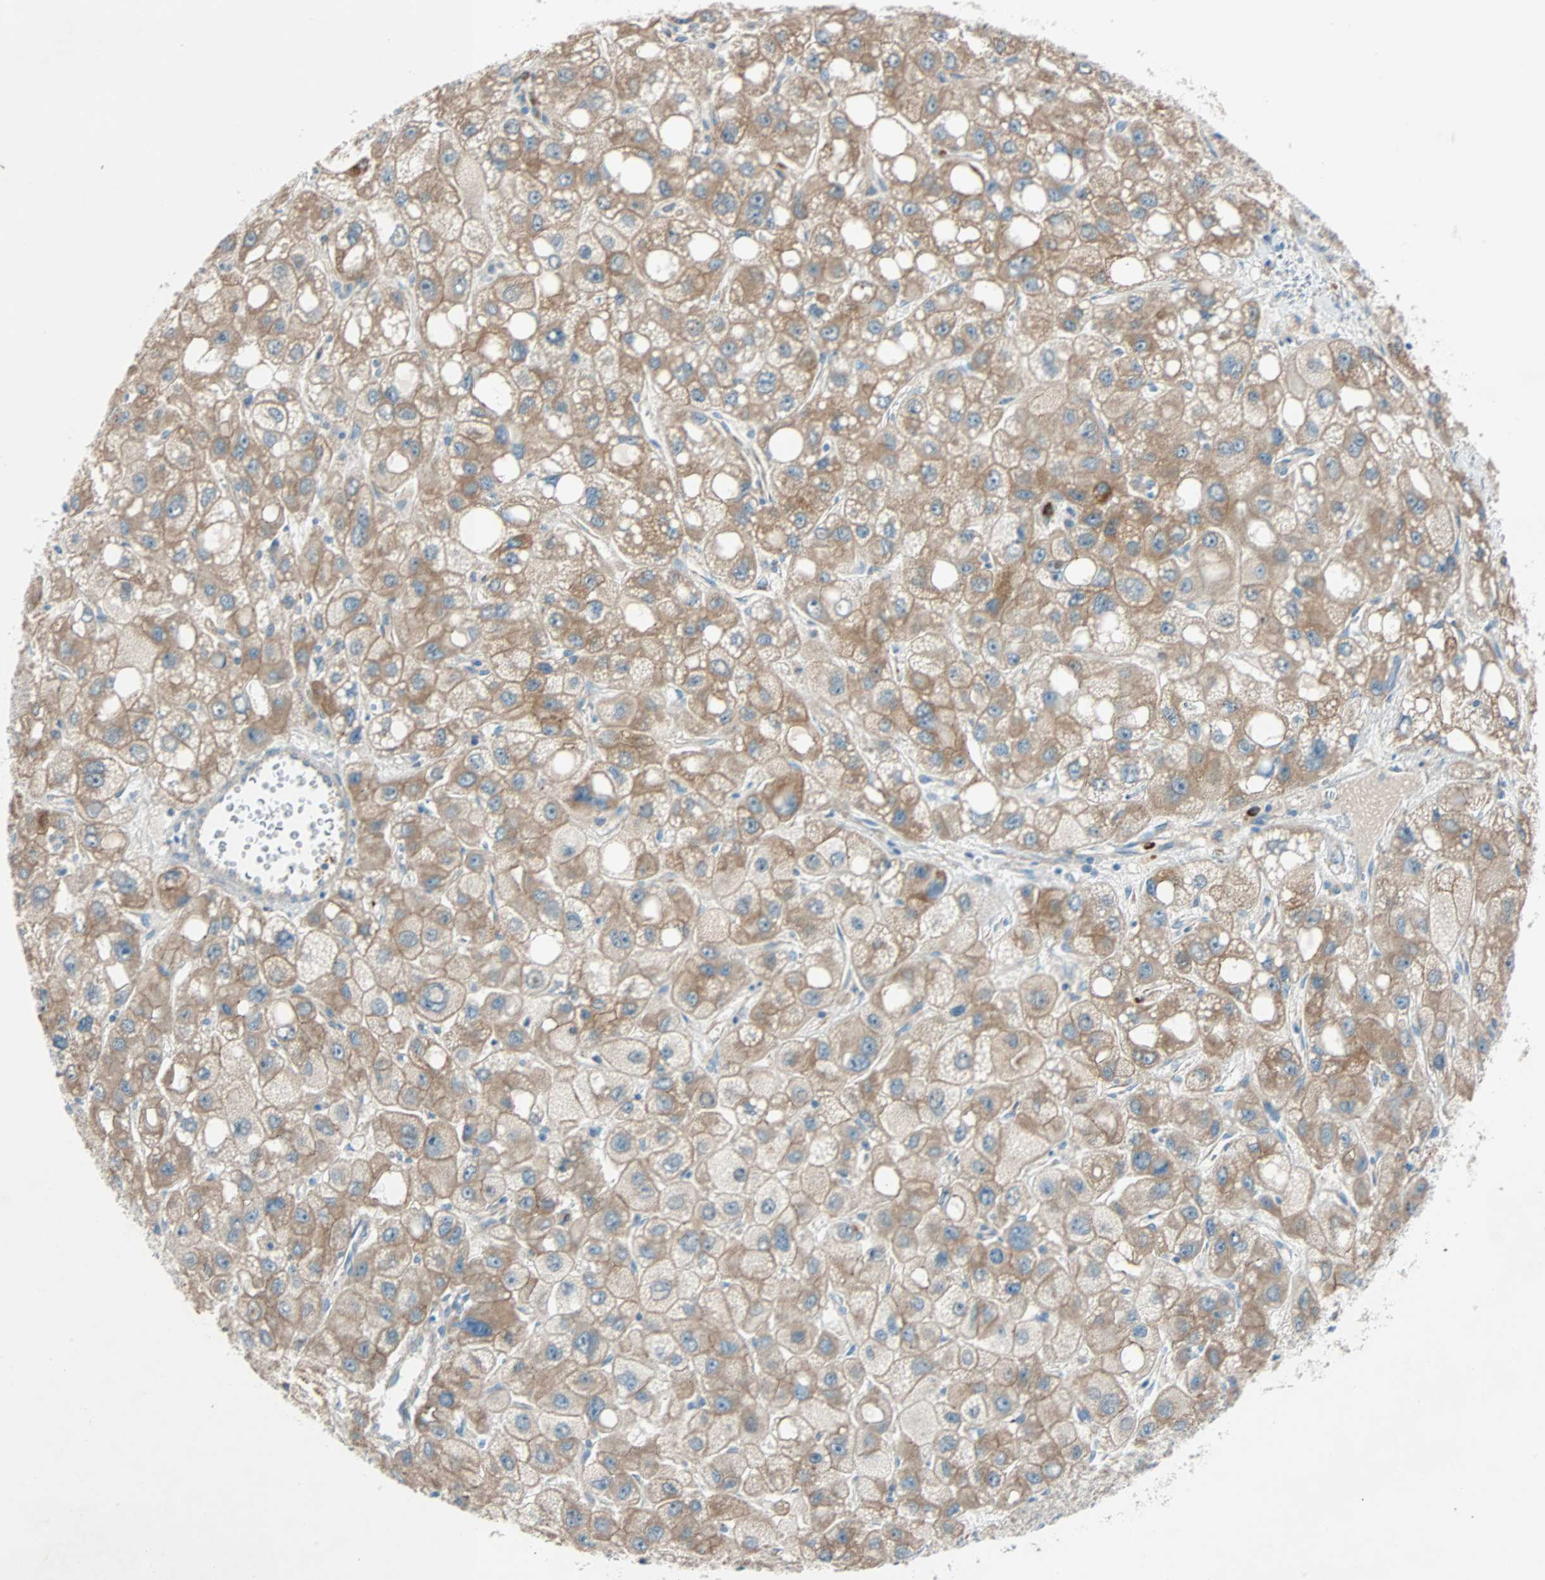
{"staining": {"intensity": "moderate", "quantity": ">75%", "location": "cytoplasmic/membranous"}, "tissue": "liver cancer", "cell_type": "Tumor cells", "image_type": "cancer", "snomed": [{"axis": "morphology", "description": "Carcinoma, Hepatocellular, NOS"}, {"axis": "topography", "description": "Liver"}], "caption": "Tumor cells demonstrate moderate cytoplasmic/membranous expression in approximately >75% of cells in liver hepatocellular carcinoma.", "gene": "LY6G6F", "patient": {"sex": "male", "age": 55}}